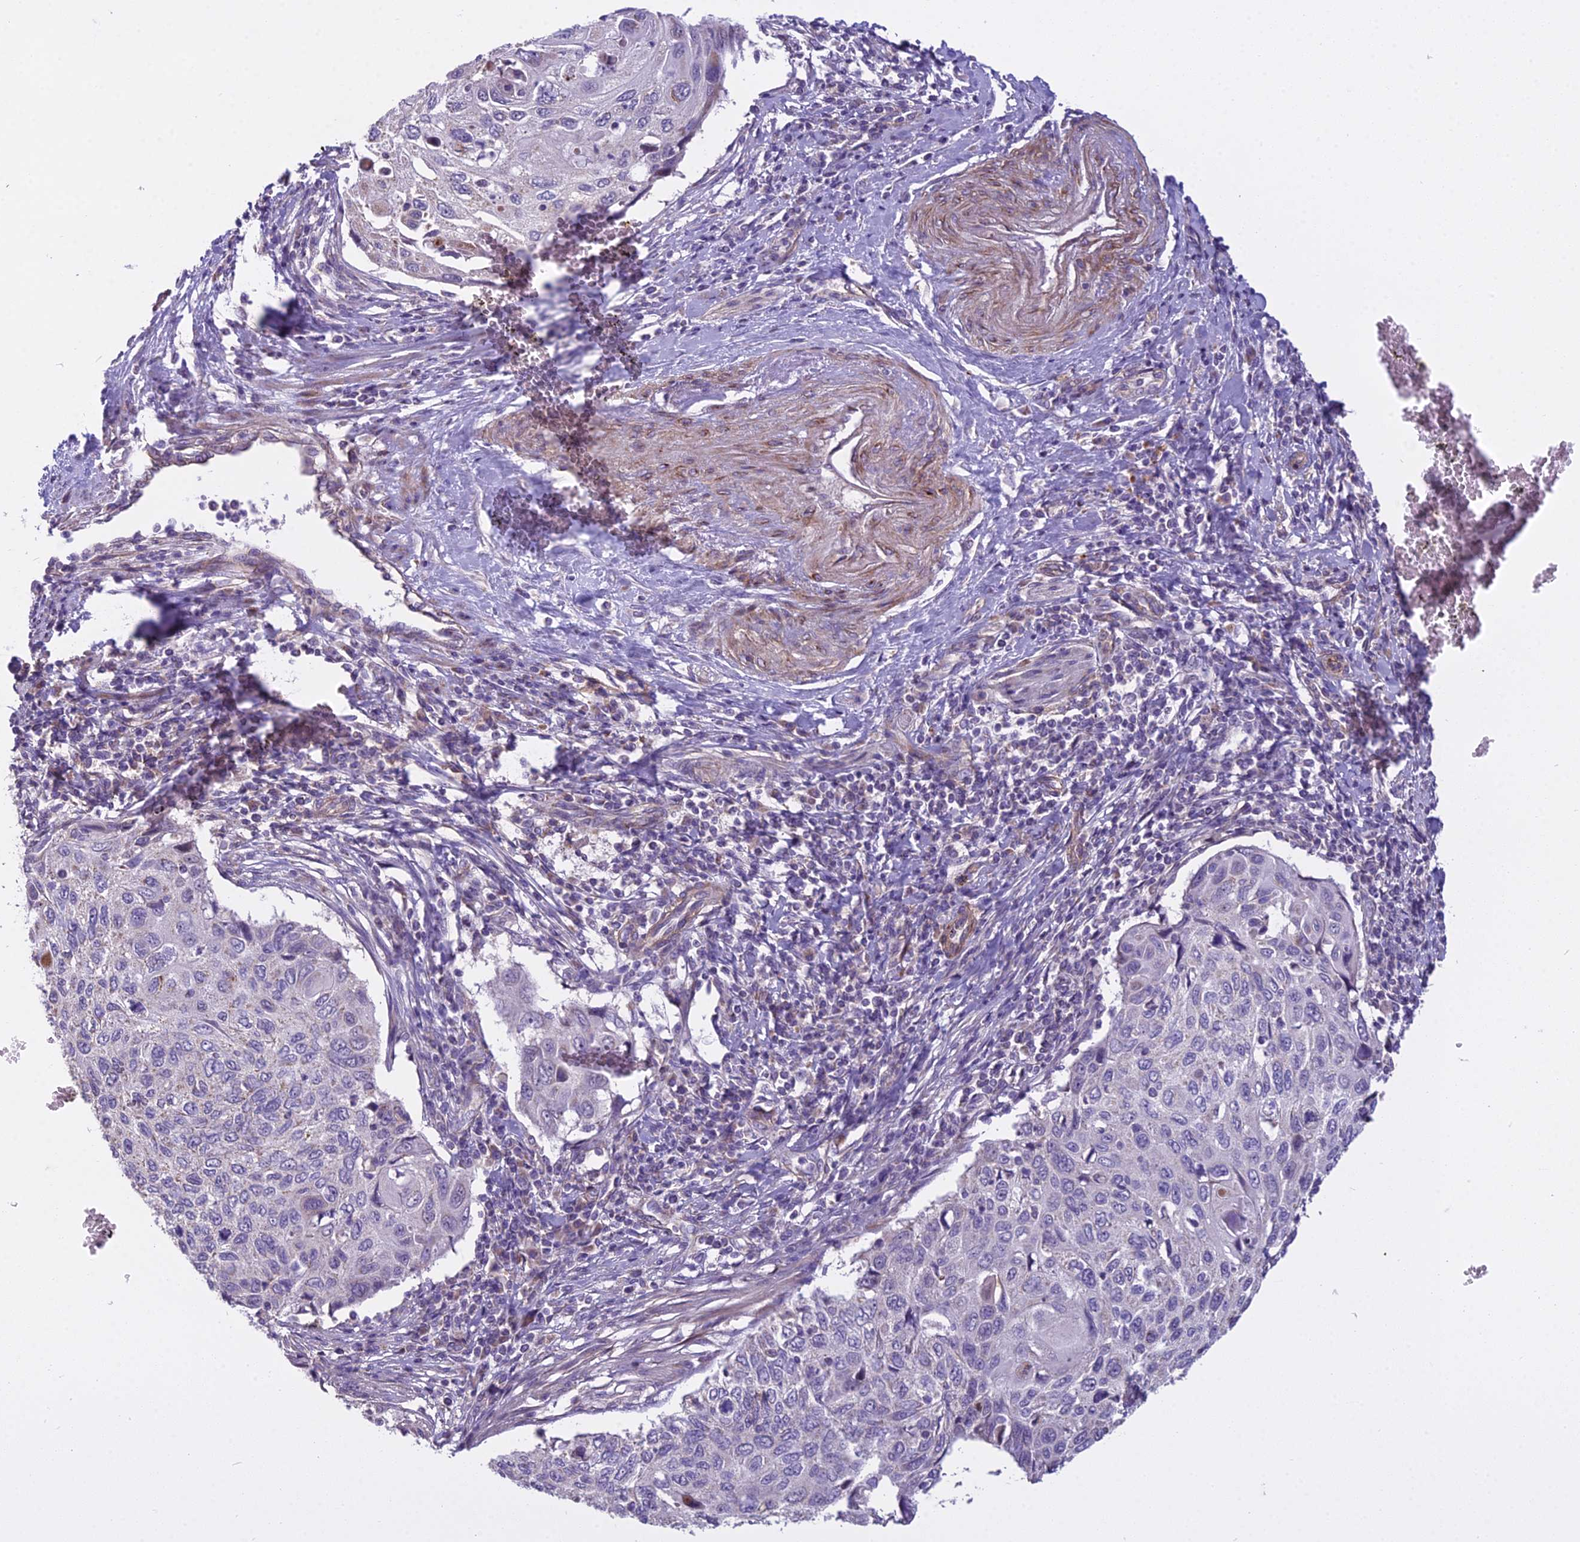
{"staining": {"intensity": "negative", "quantity": "none", "location": "none"}, "tissue": "cervical cancer", "cell_type": "Tumor cells", "image_type": "cancer", "snomed": [{"axis": "morphology", "description": "Squamous cell carcinoma, NOS"}, {"axis": "topography", "description": "Cervix"}], "caption": "Immunohistochemistry (IHC) of squamous cell carcinoma (cervical) reveals no expression in tumor cells.", "gene": "DUS2", "patient": {"sex": "female", "age": 70}}